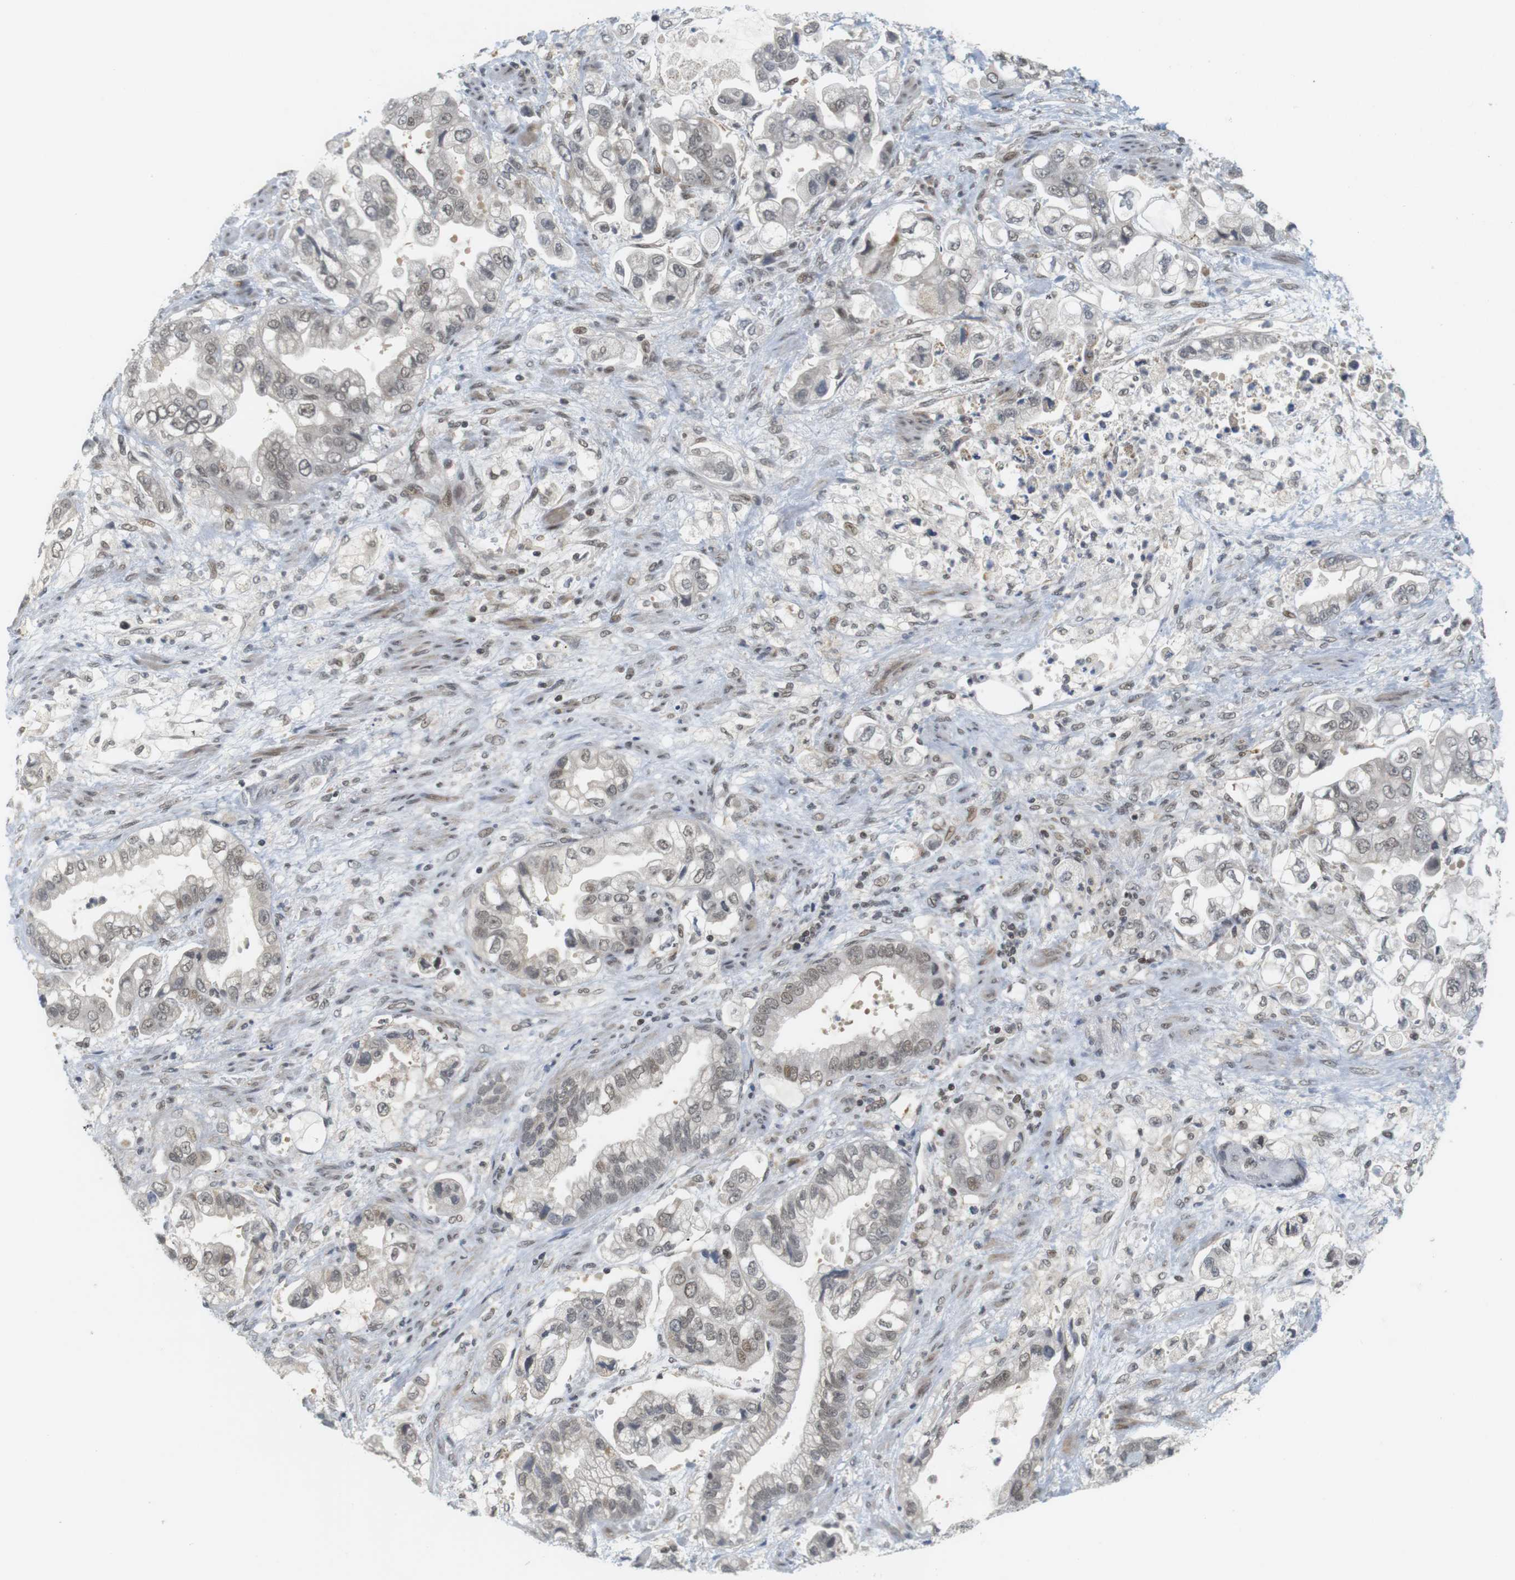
{"staining": {"intensity": "weak", "quantity": "25%-75%", "location": "nuclear"}, "tissue": "stomach cancer", "cell_type": "Tumor cells", "image_type": "cancer", "snomed": [{"axis": "morphology", "description": "Normal tissue, NOS"}, {"axis": "morphology", "description": "Adenocarcinoma, NOS"}, {"axis": "topography", "description": "Stomach"}], "caption": "The image displays staining of adenocarcinoma (stomach), revealing weak nuclear protein expression (brown color) within tumor cells.", "gene": "BRD4", "patient": {"sex": "male", "age": 62}}